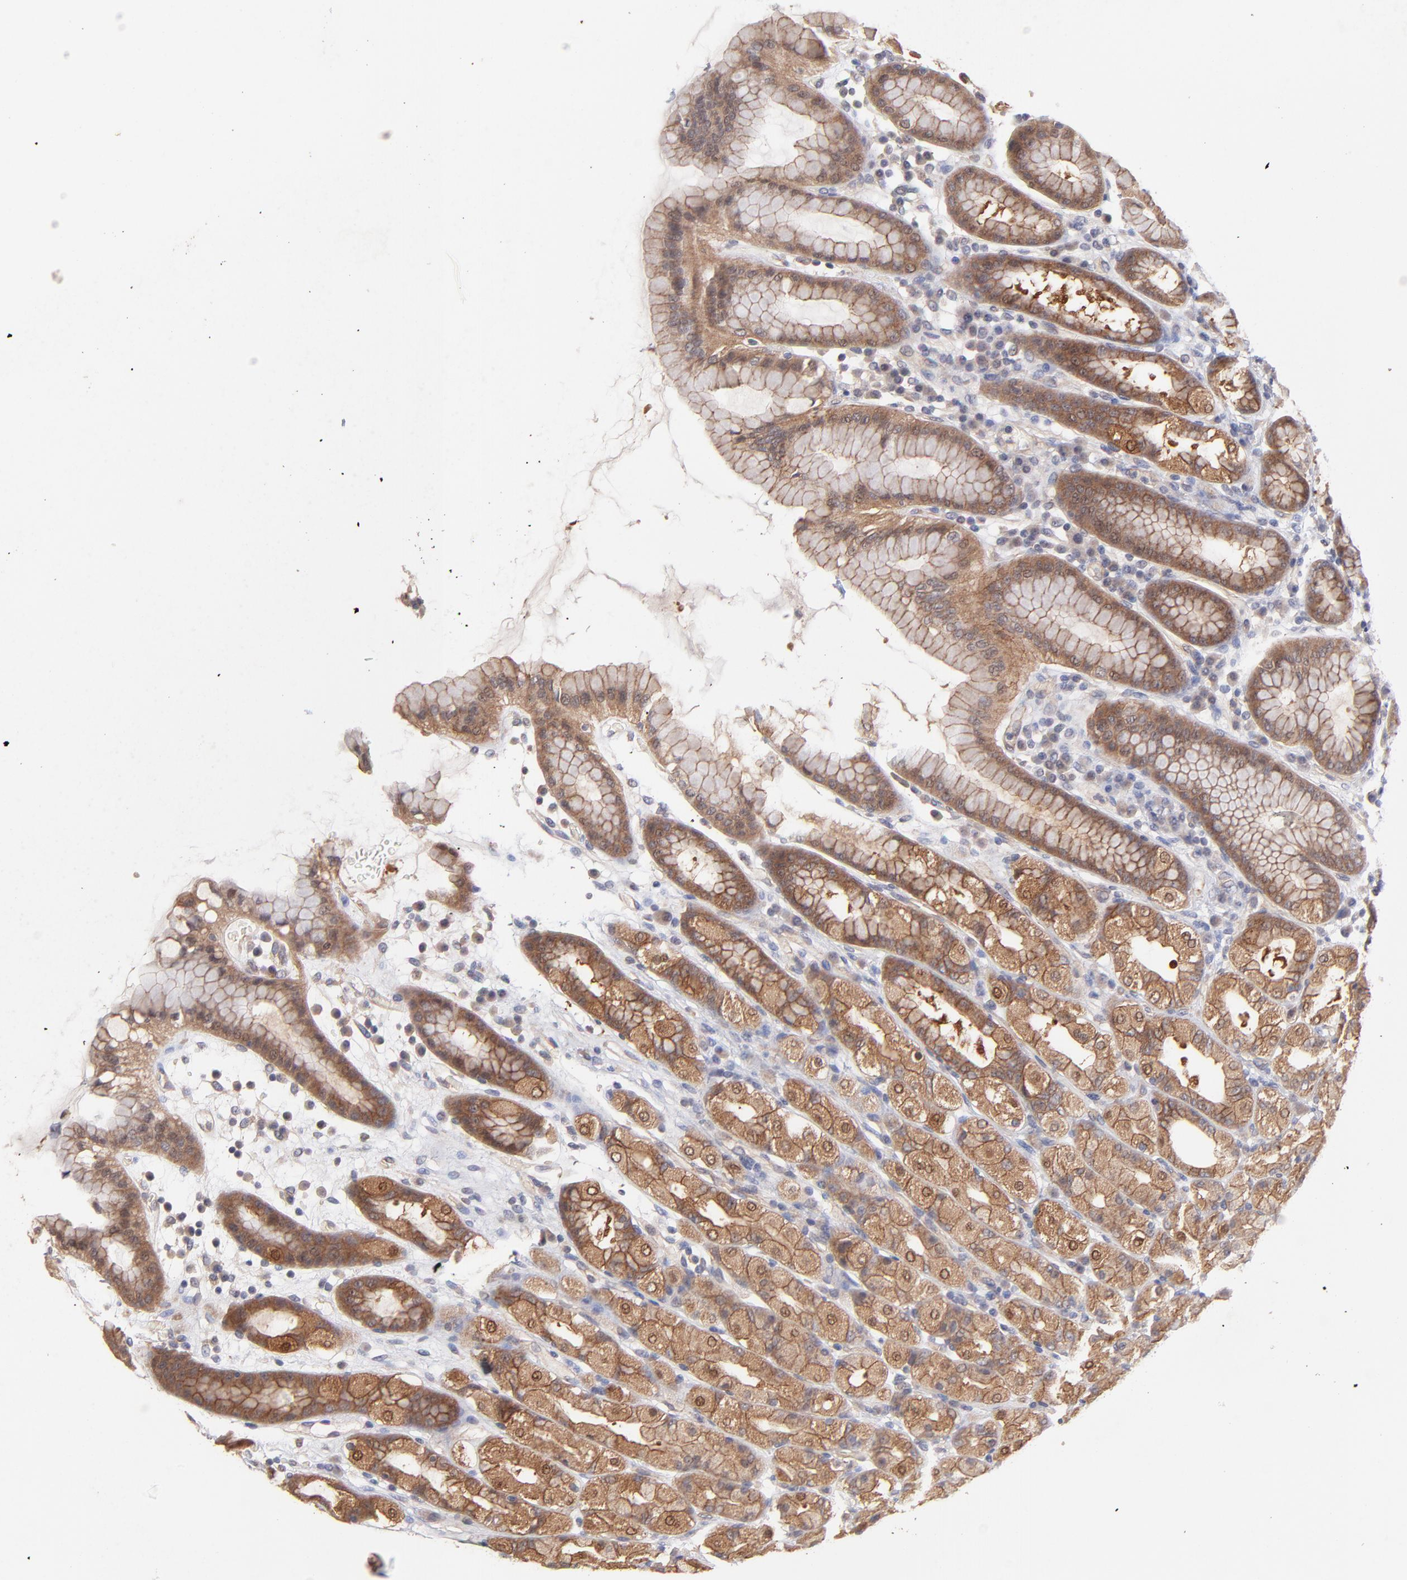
{"staining": {"intensity": "moderate", "quantity": ">75%", "location": "cytoplasmic/membranous"}, "tissue": "stomach", "cell_type": "Glandular cells", "image_type": "normal", "snomed": [{"axis": "morphology", "description": "Normal tissue, NOS"}, {"axis": "topography", "description": "Stomach, upper"}], "caption": "Human stomach stained with a brown dye exhibits moderate cytoplasmic/membranous positive expression in approximately >75% of glandular cells.", "gene": "STAP2", "patient": {"sex": "male", "age": 68}}